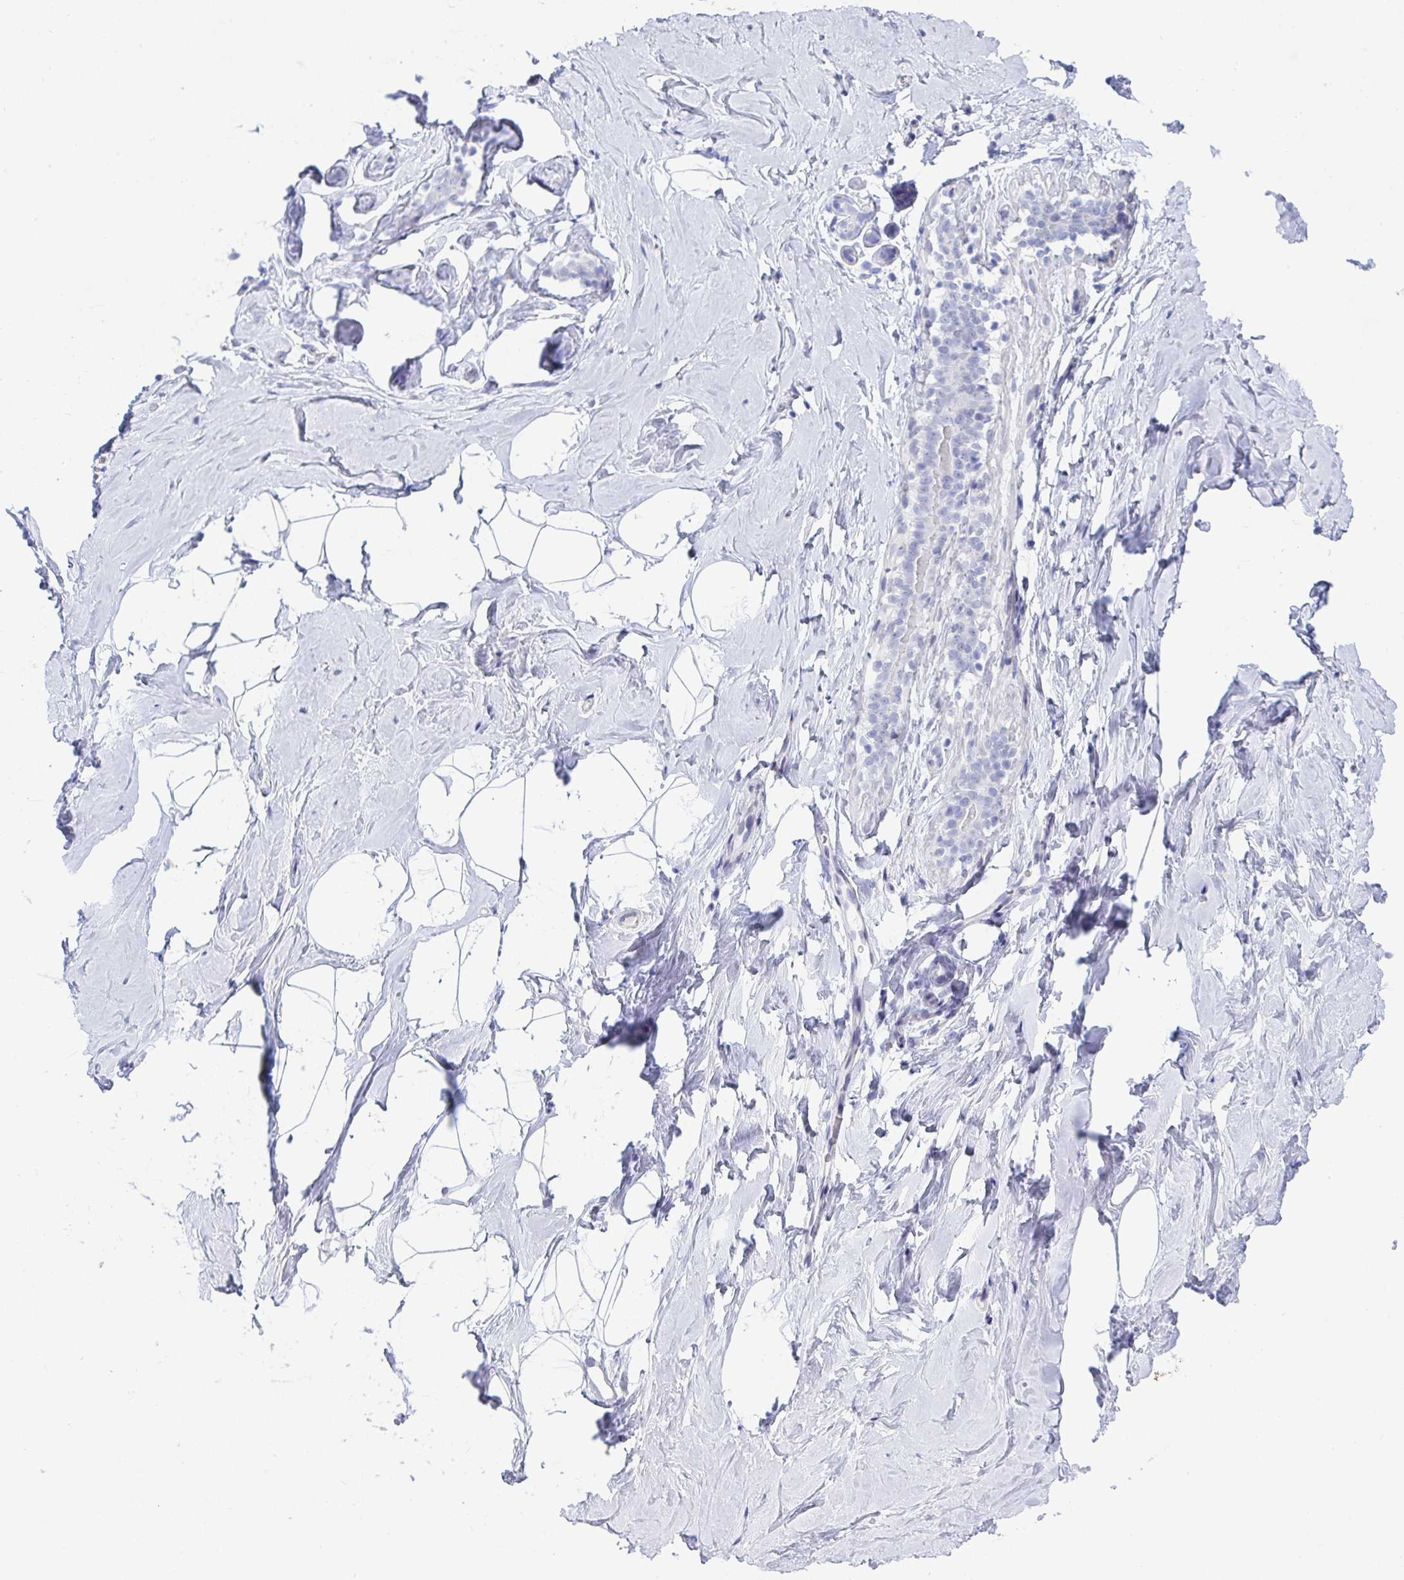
{"staining": {"intensity": "negative", "quantity": "none", "location": "none"}, "tissue": "breast", "cell_type": "Adipocytes", "image_type": "normal", "snomed": [{"axis": "morphology", "description": "Normal tissue, NOS"}, {"axis": "topography", "description": "Breast"}], "caption": "This is a photomicrograph of IHC staining of normal breast, which shows no positivity in adipocytes.", "gene": "PRDM9", "patient": {"sex": "female", "age": 32}}